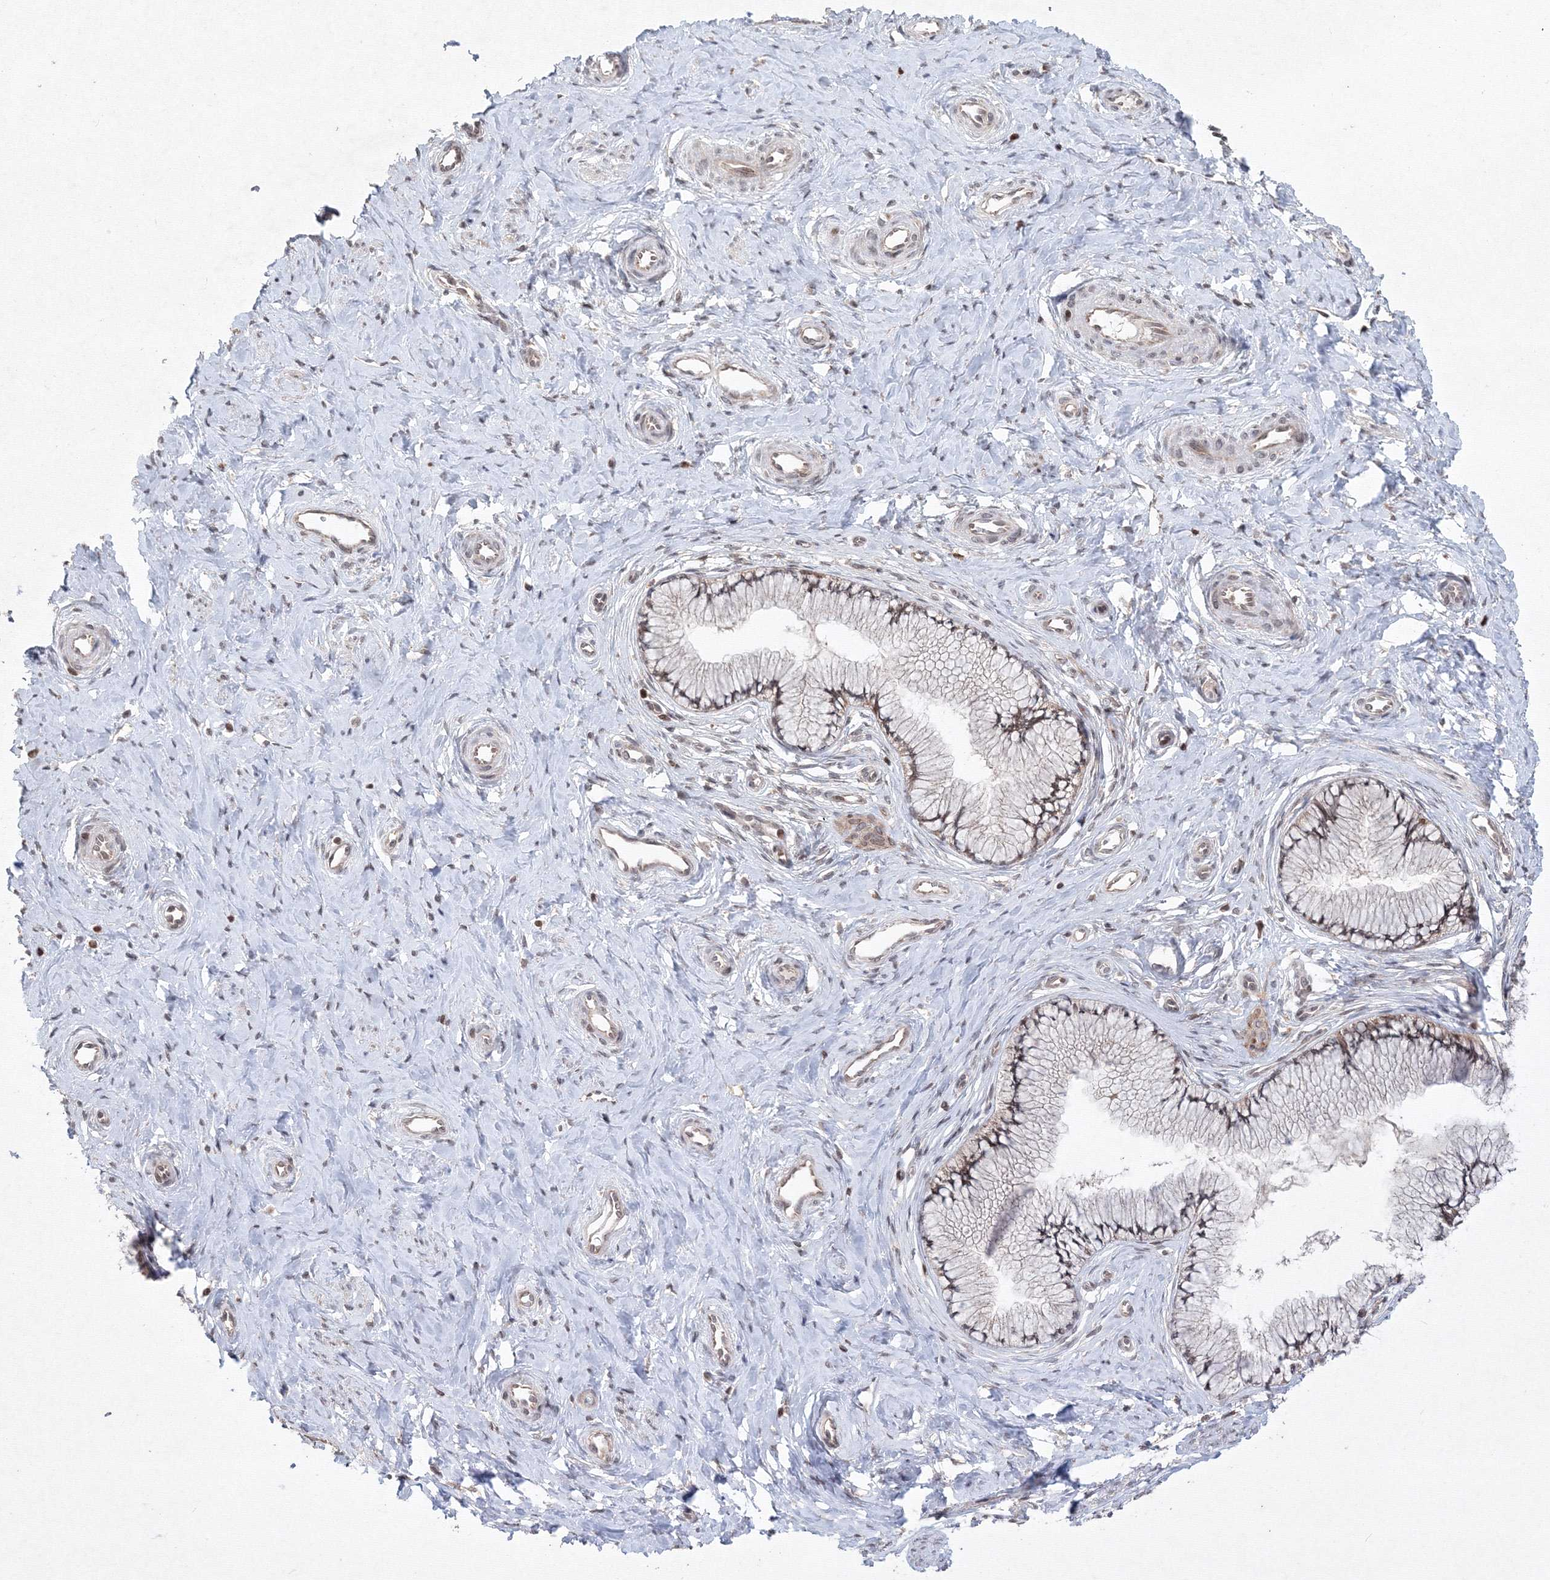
{"staining": {"intensity": "moderate", "quantity": ">75%", "location": "cytoplasmic/membranous,nuclear"}, "tissue": "cervix", "cell_type": "Glandular cells", "image_type": "normal", "snomed": [{"axis": "morphology", "description": "Normal tissue, NOS"}, {"axis": "topography", "description": "Cervix"}], "caption": "Cervix stained for a protein (brown) exhibits moderate cytoplasmic/membranous,nuclear positive positivity in about >75% of glandular cells.", "gene": "MKRN2", "patient": {"sex": "female", "age": 36}}